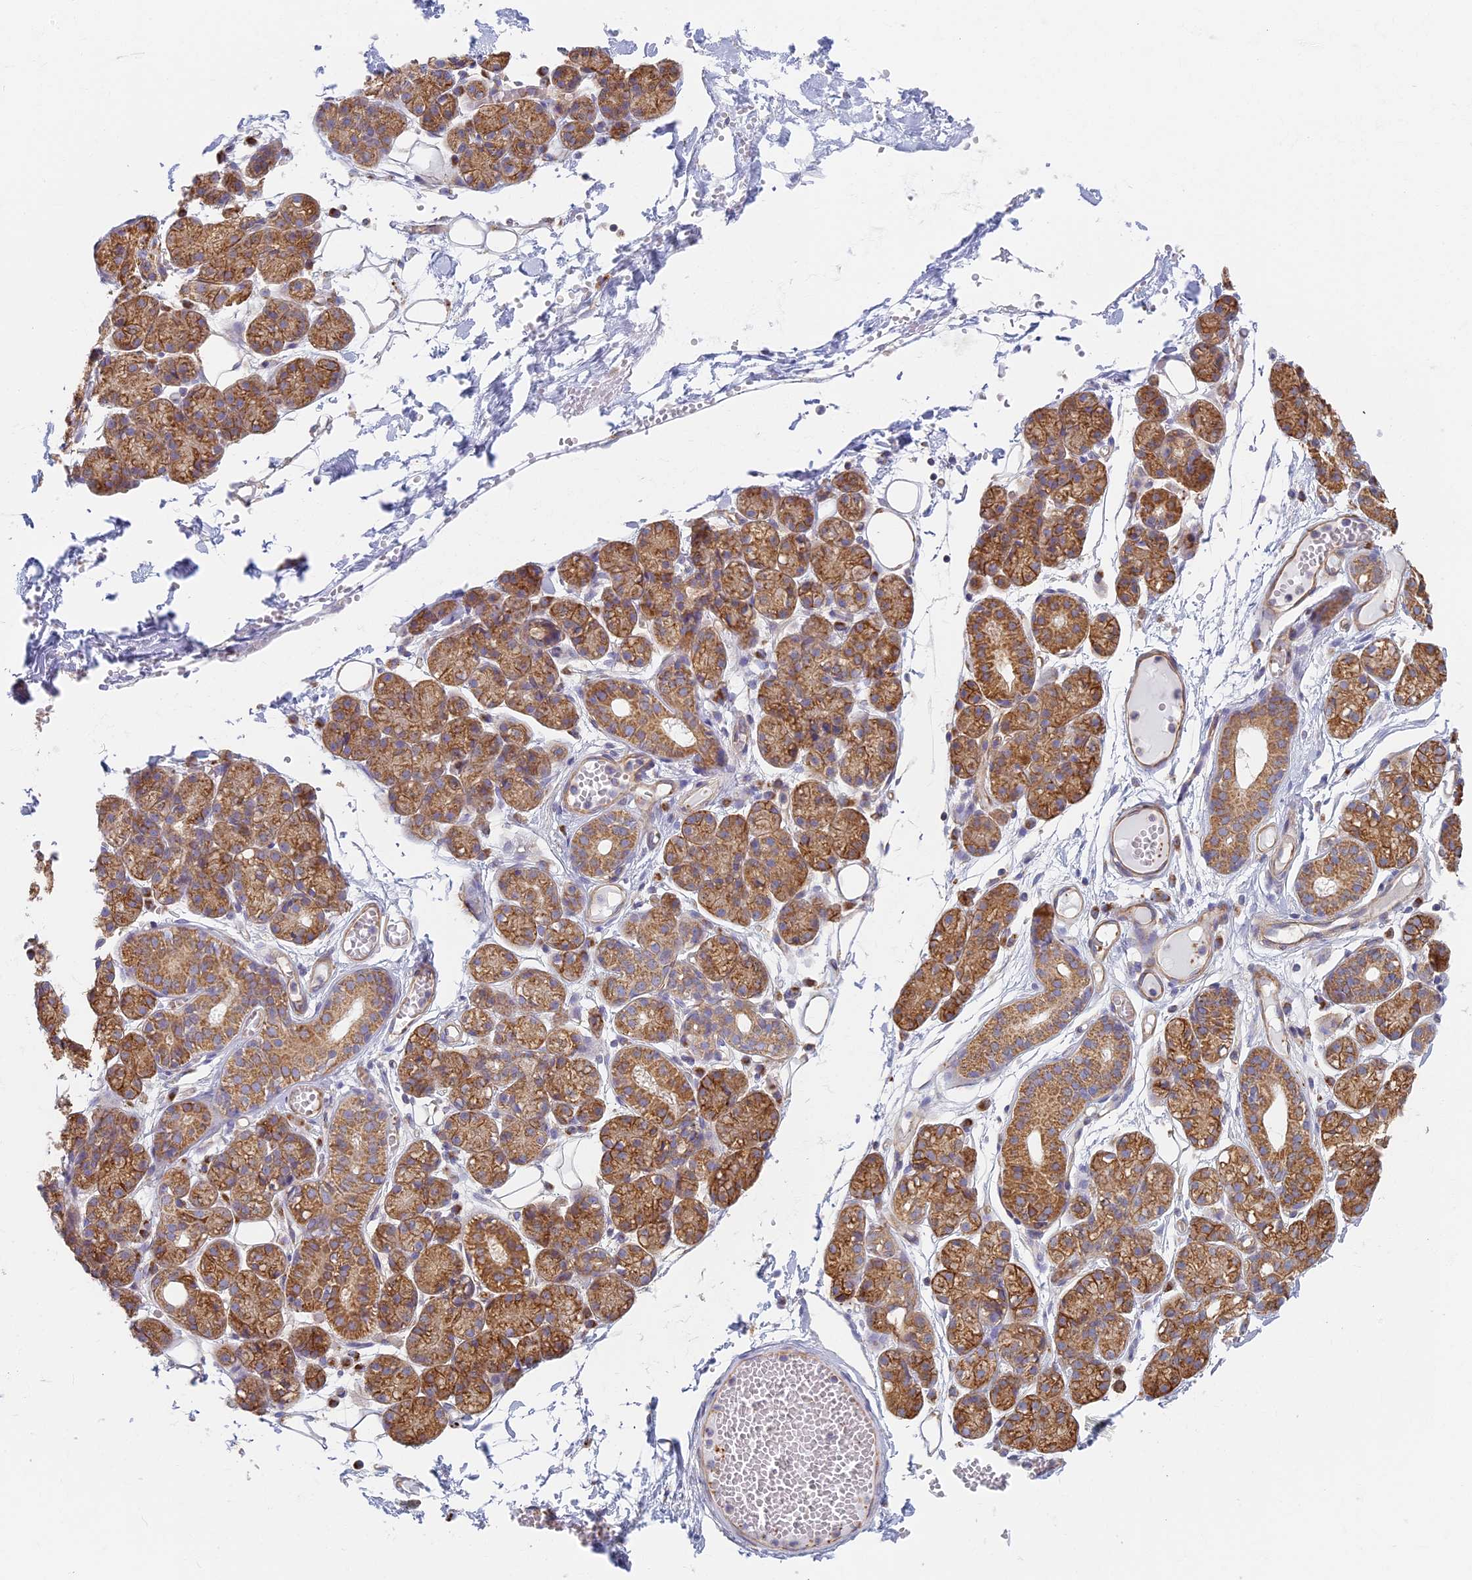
{"staining": {"intensity": "moderate", "quantity": "25%-75%", "location": "cytoplasmic/membranous"}, "tissue": "salivary gland", "cell_type": "Glandular cells", "image_type": "normal", "snomed": [{"axis": "morphology", "description": "Normal tissue, NOS"}, {"axis": "topography", "description": "Salivary gland"}], "caption": "Brown immunohistochemical staining in benign human salivary gland shows moderate cytoplasmic/membranous staining in about 25%-75% of glandular cells. (DAB (3,3'-diaminobenzidine) IHC, brown staining for protein, blue staining for nuclei).", "gene": "DDA1", "patient": {"sex": "male", "age": 63}}